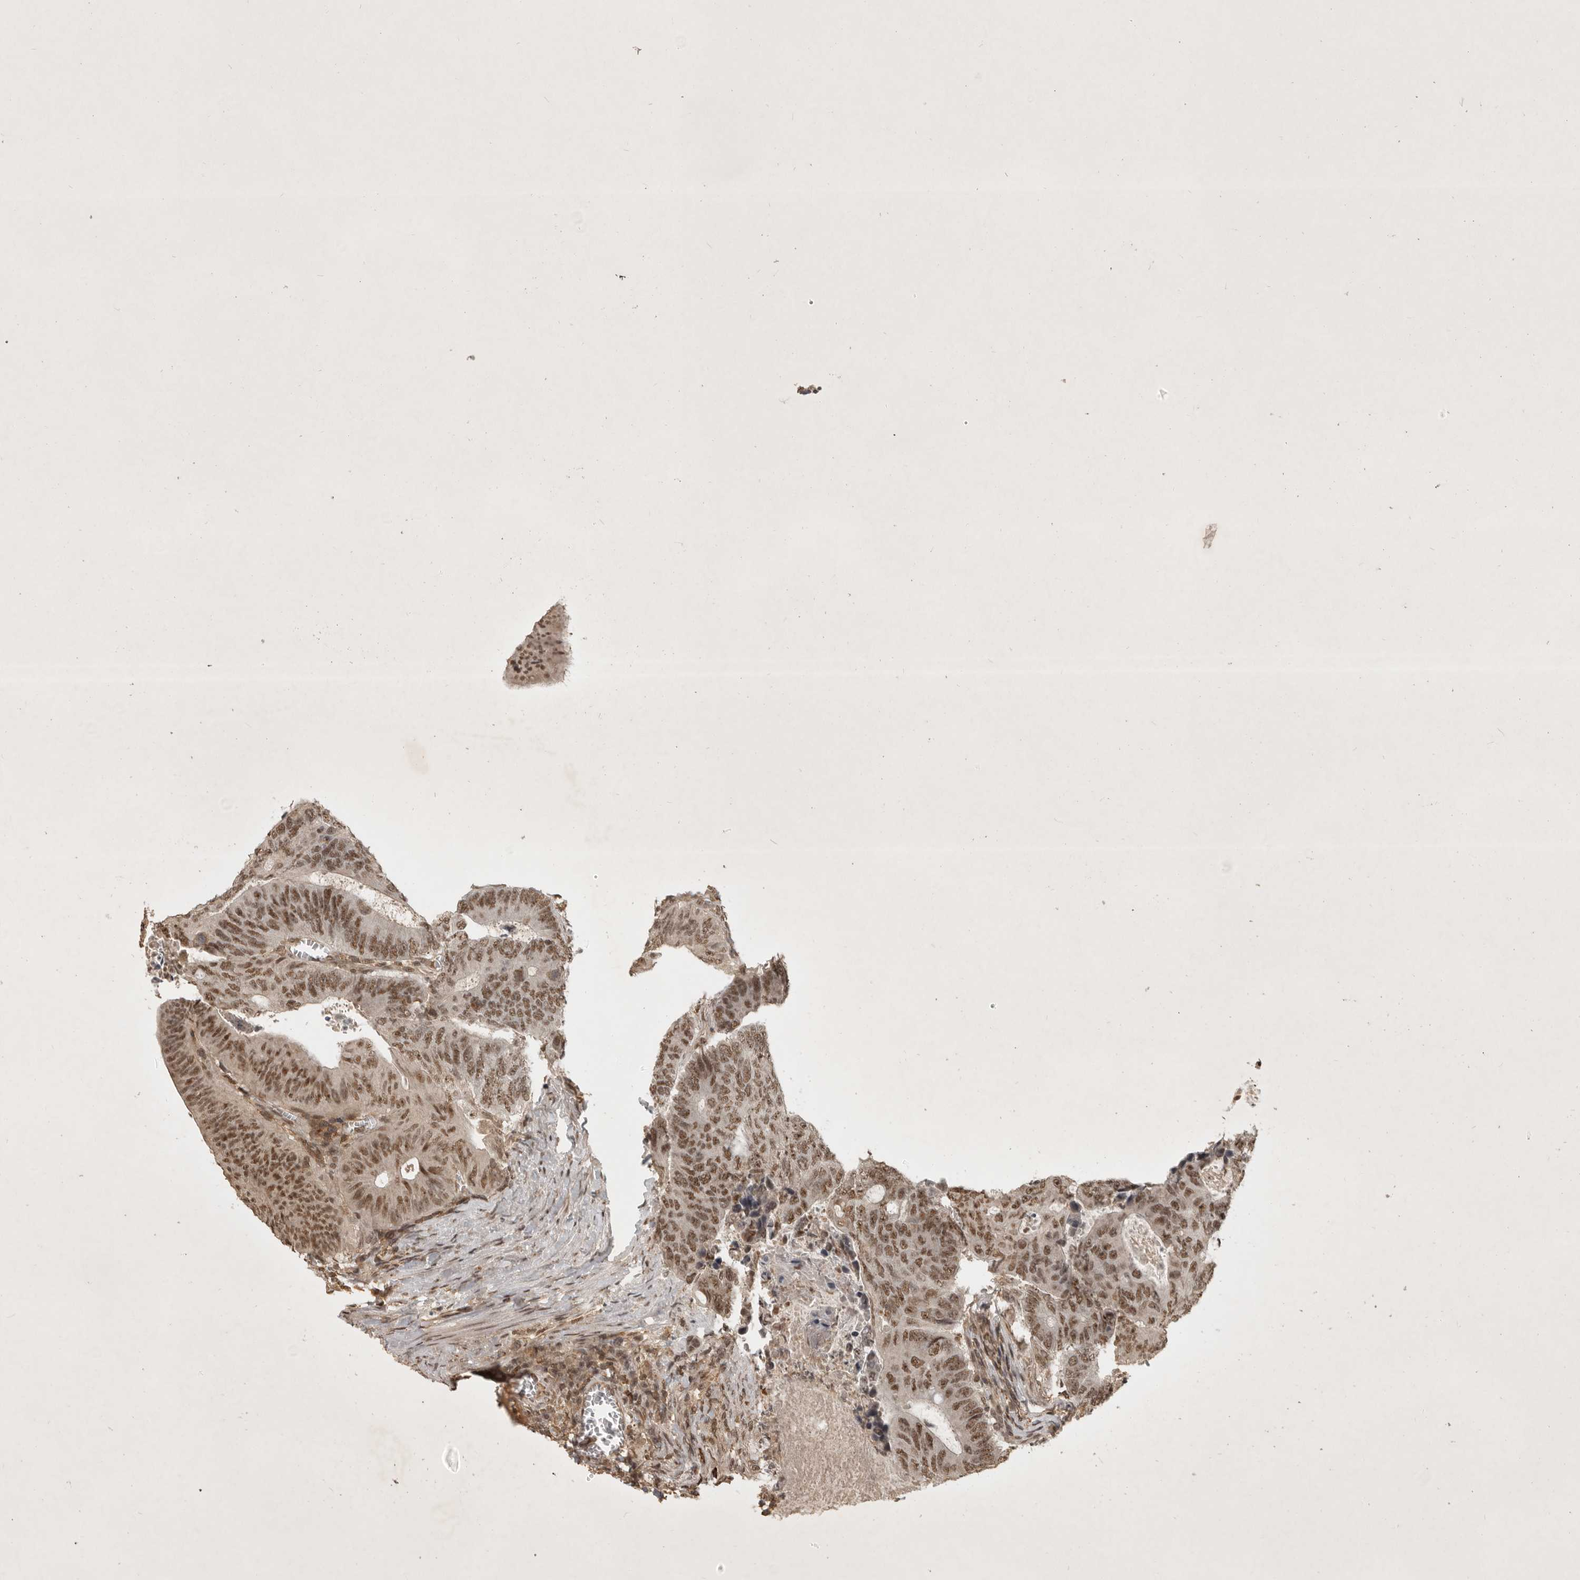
{"staining": {"intensity": "moderate", "quantity": ">75%", "location": "nuclear"}, "tissue": "colorectal cancer", "cell_type": "Tumor cells", "image_type": "cancer", "snomed": [{"axis": "morphology", "description": "Adenocarcinoma, NOS"}, {"axis": "topography", "description": "Colon"}], "caption": "Immunohistochemistry (IHC) of colorectal adenocarcinoma demonstrates medium levels of moderate nuclear positivity in about >75% of tumor cells.", "gene": "CBLL1", "patient": {"sex": "male", "age": 87}}